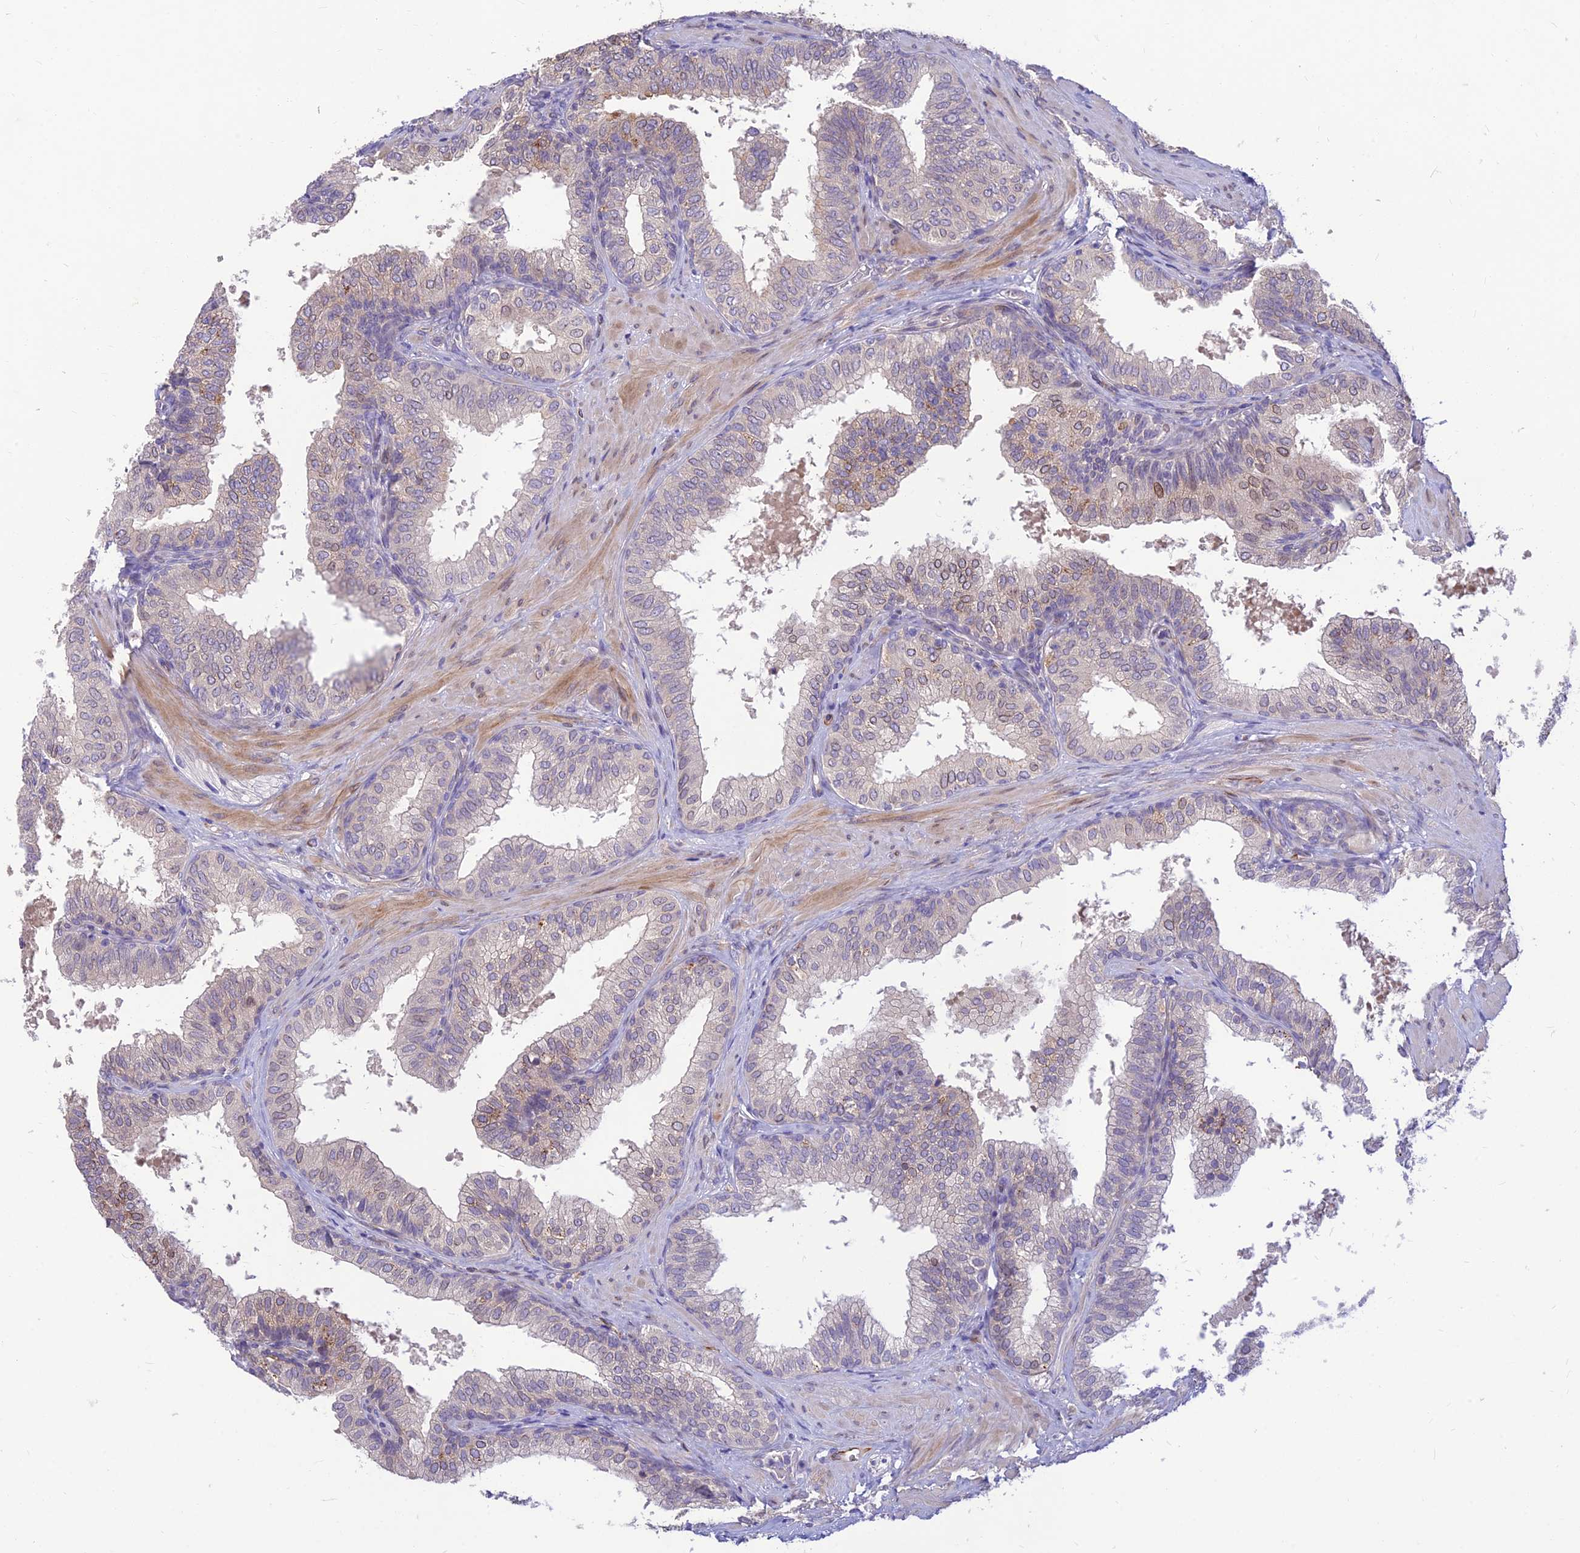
{"staining": {"intensity": "negative", "quantity": "none", "location": "none"}, "tissue": "prostate", "cell_type": "Glandular cells", "image_type": "normal", "snomed": [{"axis": "morphology", "description": "Normal tissue, NOS"}, {"axis": "topography", "description": "Prostate"}], "caption": "Immunohistochemical staining of benign human prostate exhibits no significant expression in glandular cells.", "gene": "ST8SIA5", "patient": {"sex": "male", "age": 60}}